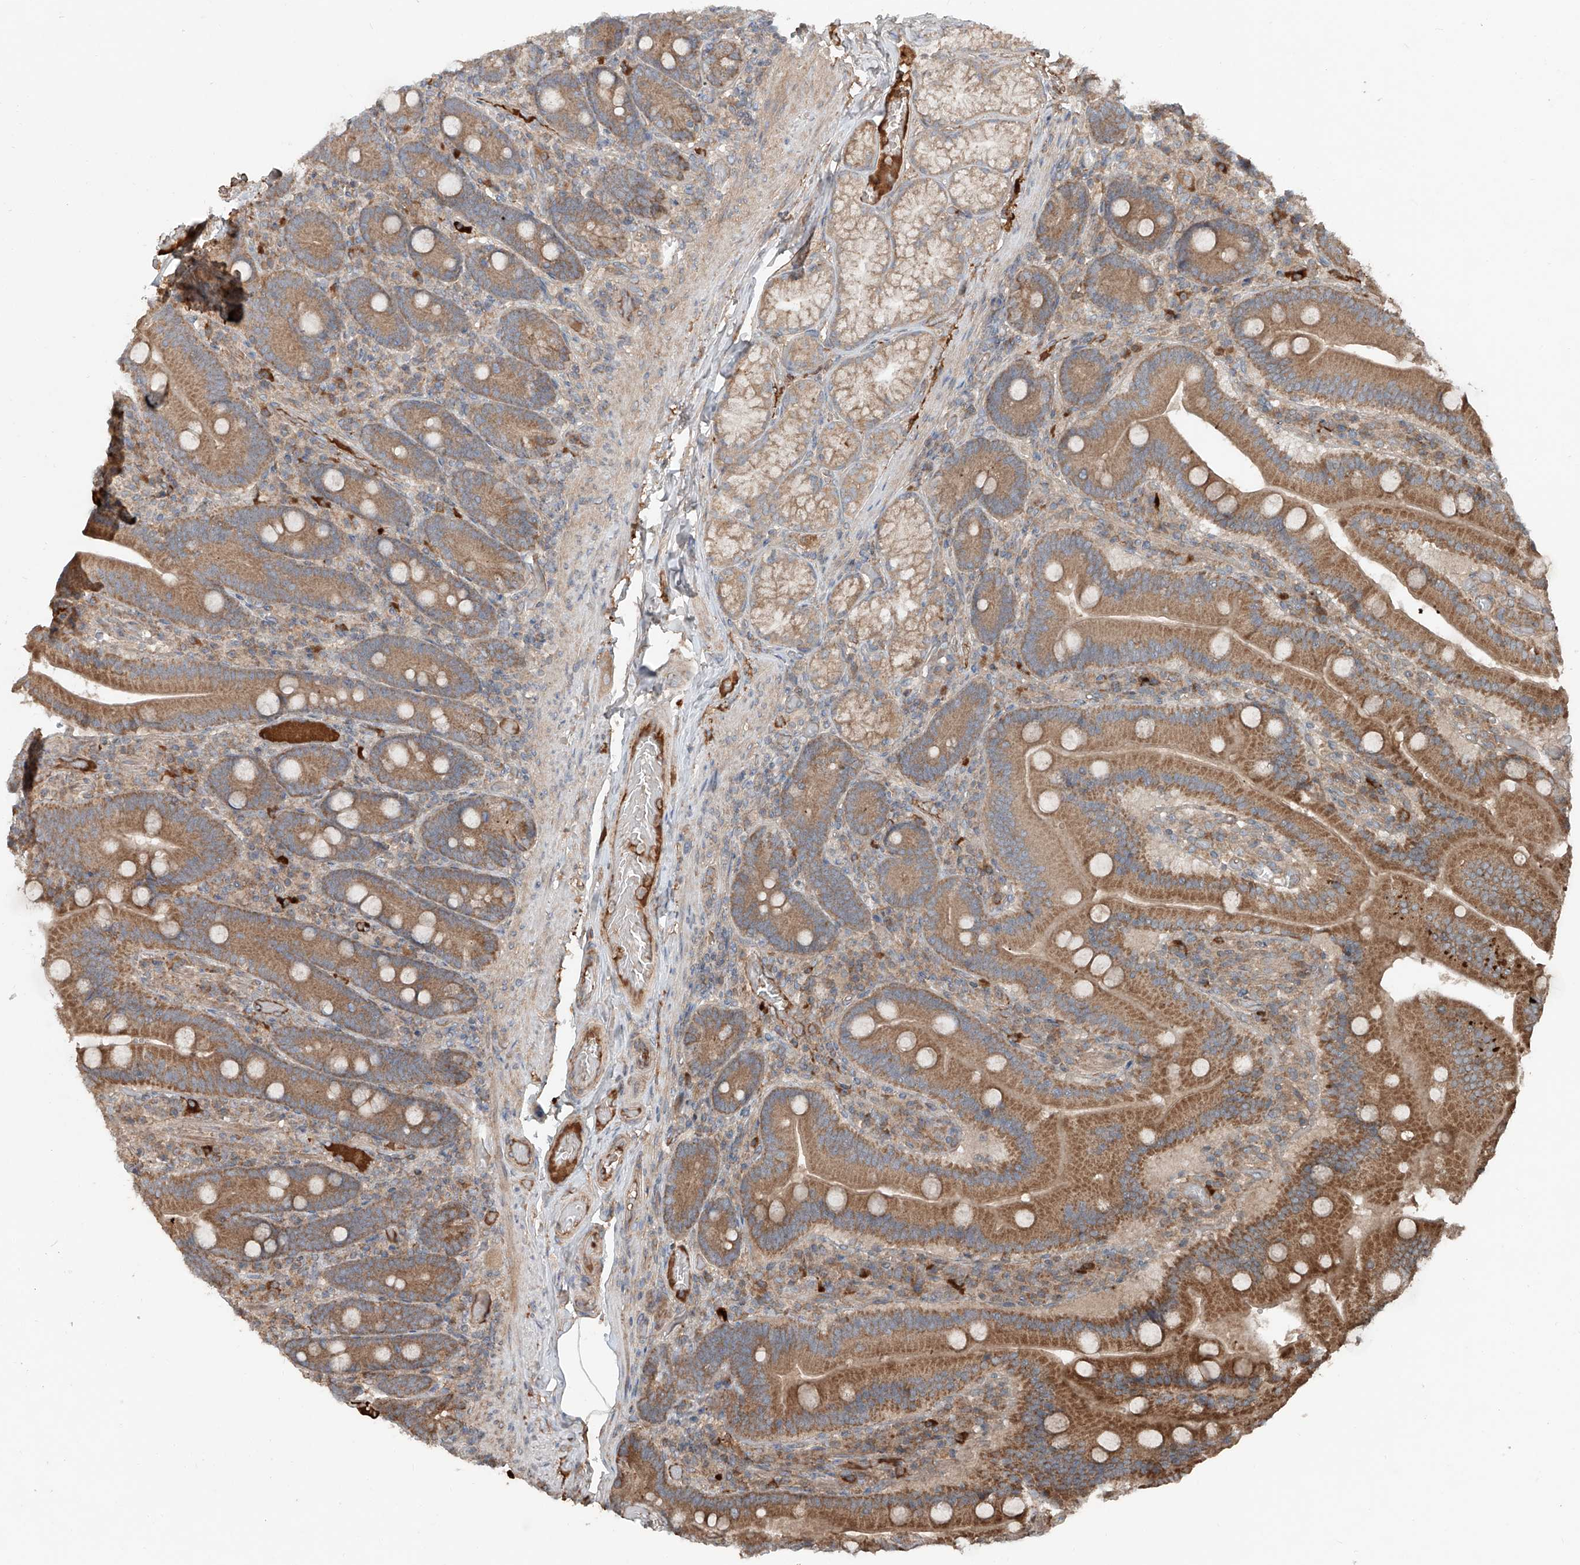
{"staining": {"intensity": "moderate", "quantity": ">75%", "location": "cytoplasmic/membranous"}, "tissue": "duodenum", "cell_type": "Glandular cells", "image_type": "normal", "snomed": [{"axis": "morphology", "description": "Normal tissue, NOS"}, {"axis": "topography", "description": "Duodenum"}], "caption": "Protein analysis of unremarkable duodenum shows moderate cytoplasmic/membranous positivity in about >75% of glandular cells.", "gene": "ADAM23", "patient": {"sex": "female", "age": 62}}